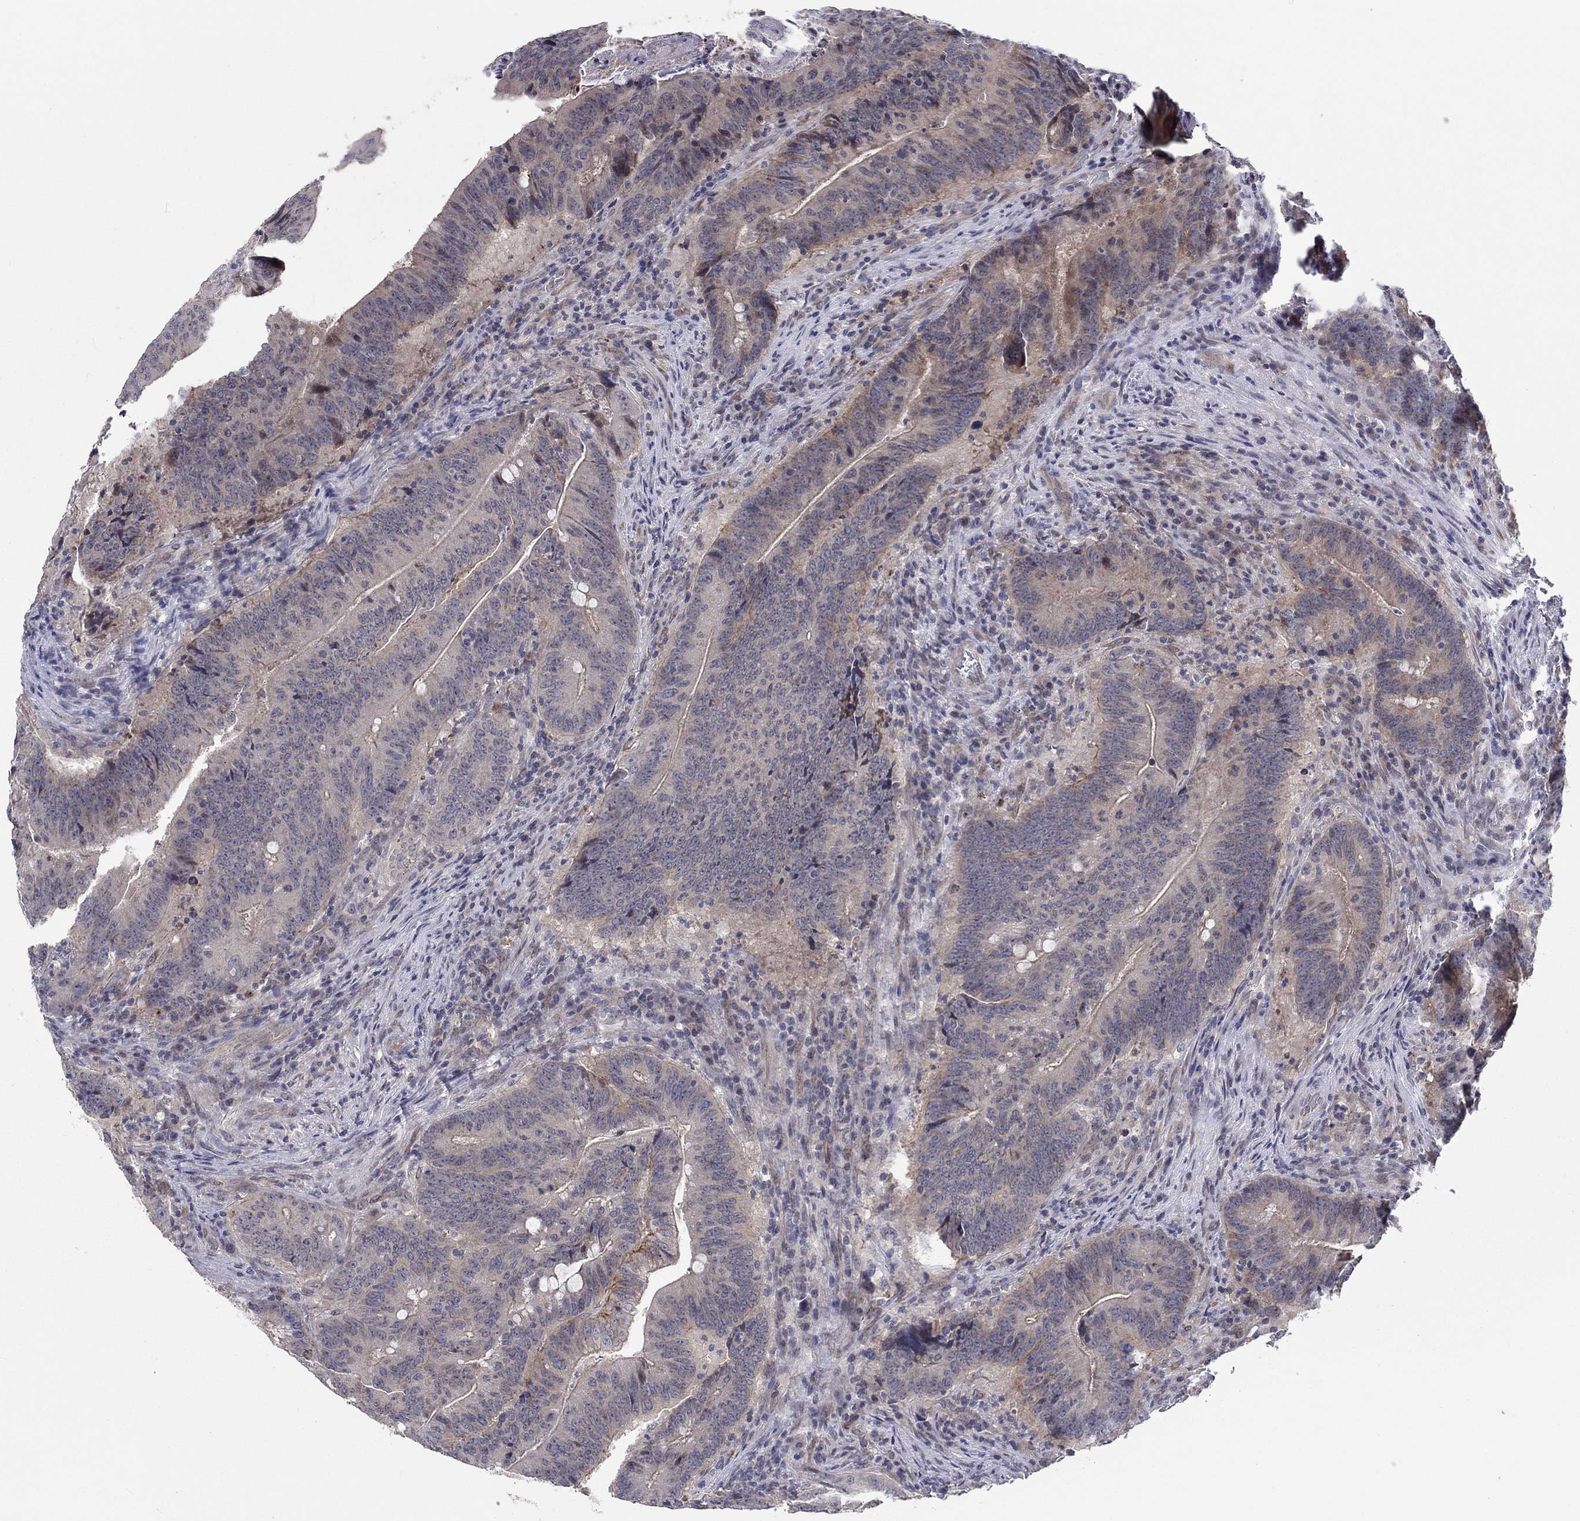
{"staining": {"intensity": "moderate", "quantity": "<25%", "location": "cytoplasmic/membranous"}, "tissue": "colorectal cancer", "cell_type": "Tumor cells", "image_type": "cancer", "snomed": [{"axis": "morphology", "description": "Adenocarcinoma, NOS"}, {"axis": "topography", "description": "Colon"}], "caption": "IHC staining of adenocarcinoma (colorectal), which shows low levels of moderate cytoplasmic/membranous expression in about <25% of tumor cells indicating moderate cytoplasmic/membranous protein positivity. The staining was performed using DAB (3,3'-diaminobenzidine) (brown) for protein detection and nuclei were counterstained in hematoxylin (blue).", "gene": "CETN3", "patient": {"sex": "female", "age": 87}}